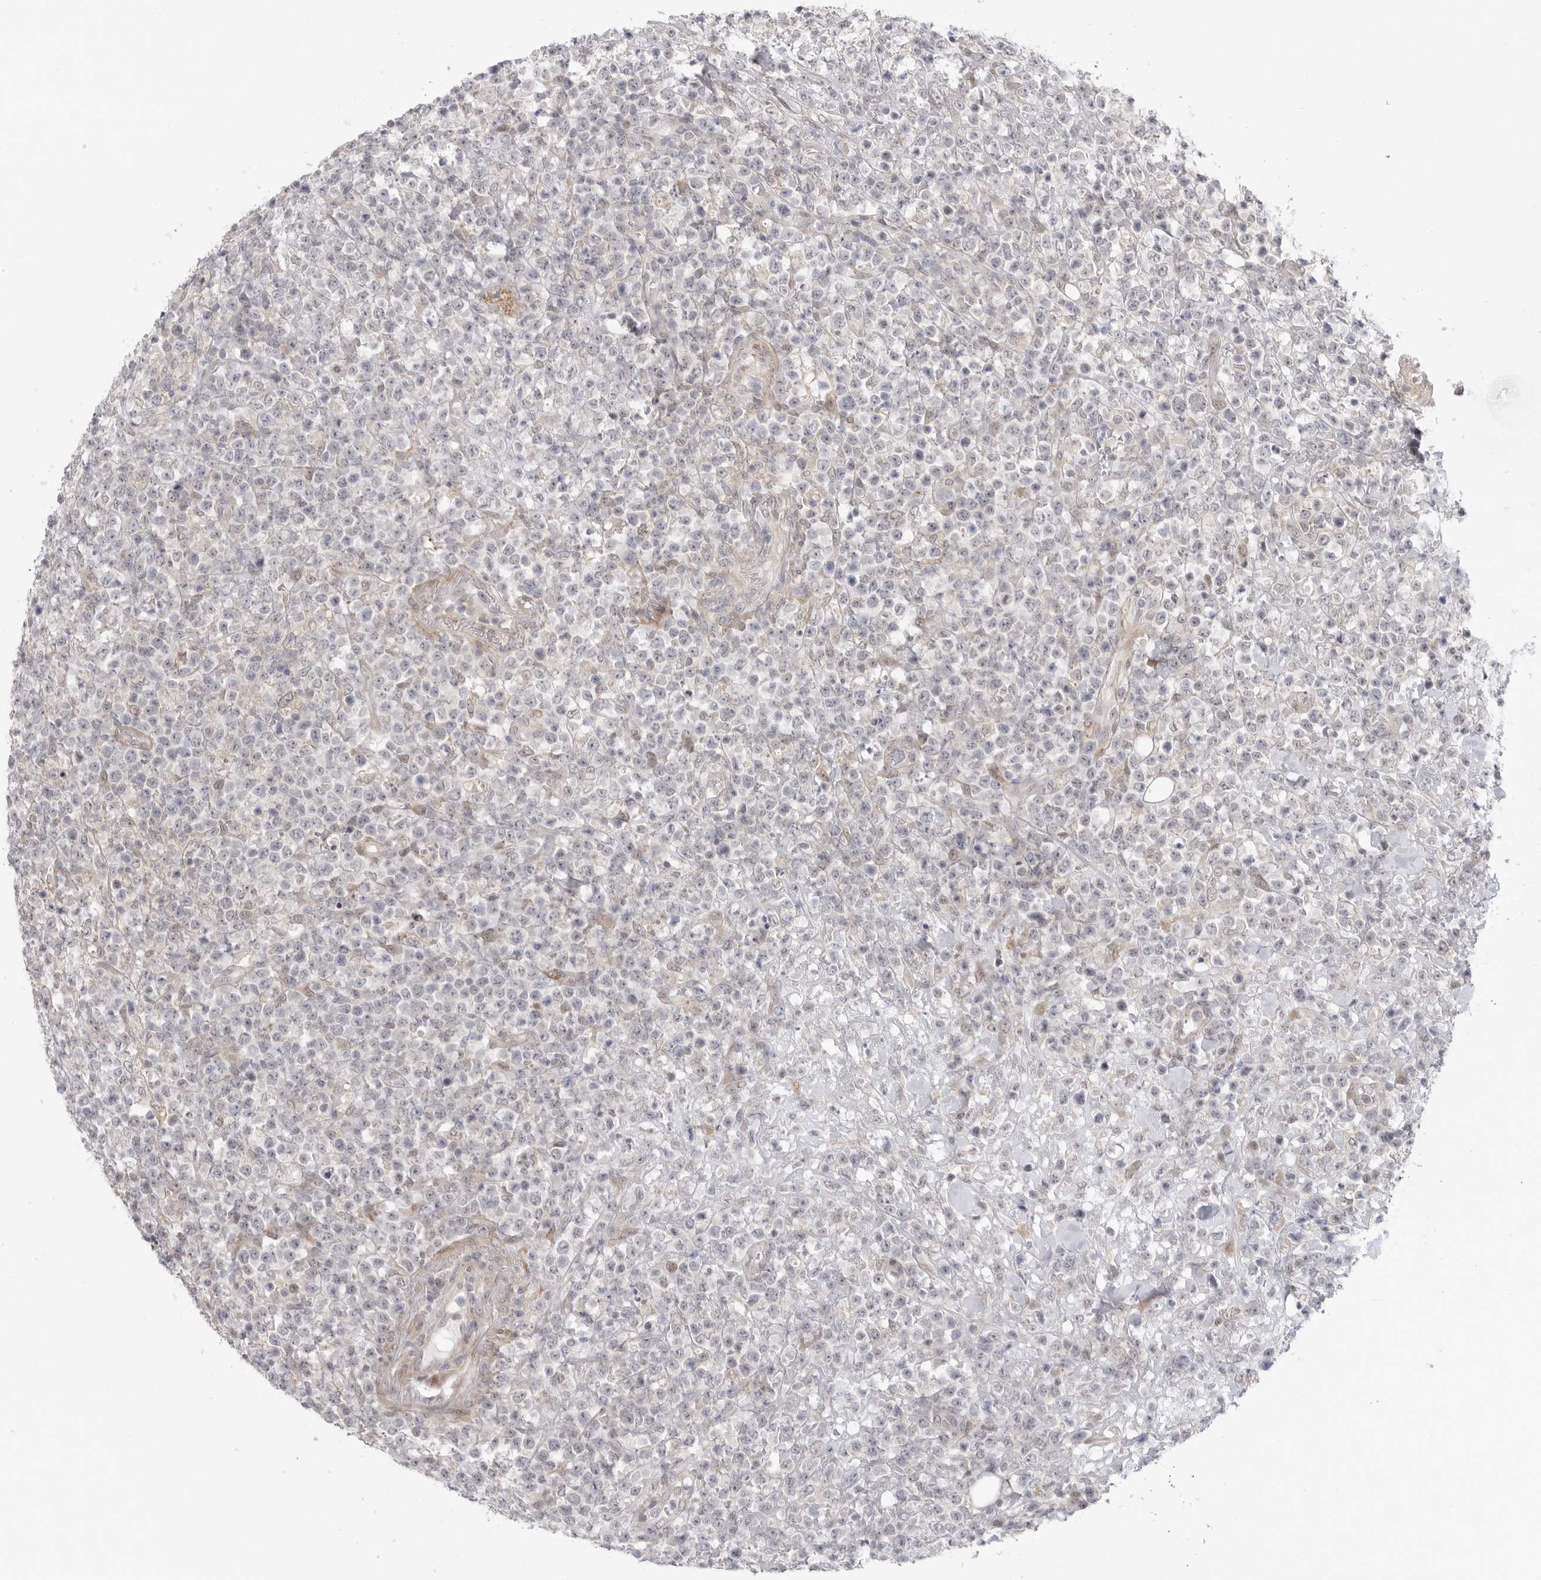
{"staining": {"intensity": "negative", "quantity": "none", "location": "none"}, "tissue": "lymphoma", "cell_type": "Tumor cells", "image_type": "cancer", "snomed": [{"axis": "morphology", "description": "Malignant lymphoma, non-Hodgkin's type, High grade"}, {"axis": "topography", "description": "Colon"}], "caption": "Immunohistochemical staining of human malignant lymphoma, non-Hodgkin's type (high-grade) reveals no significant staining in tumor cells. Nuclei are stained in blue.", "gene": "GGT6", "patient": {"sex": "female", "age": 53}}